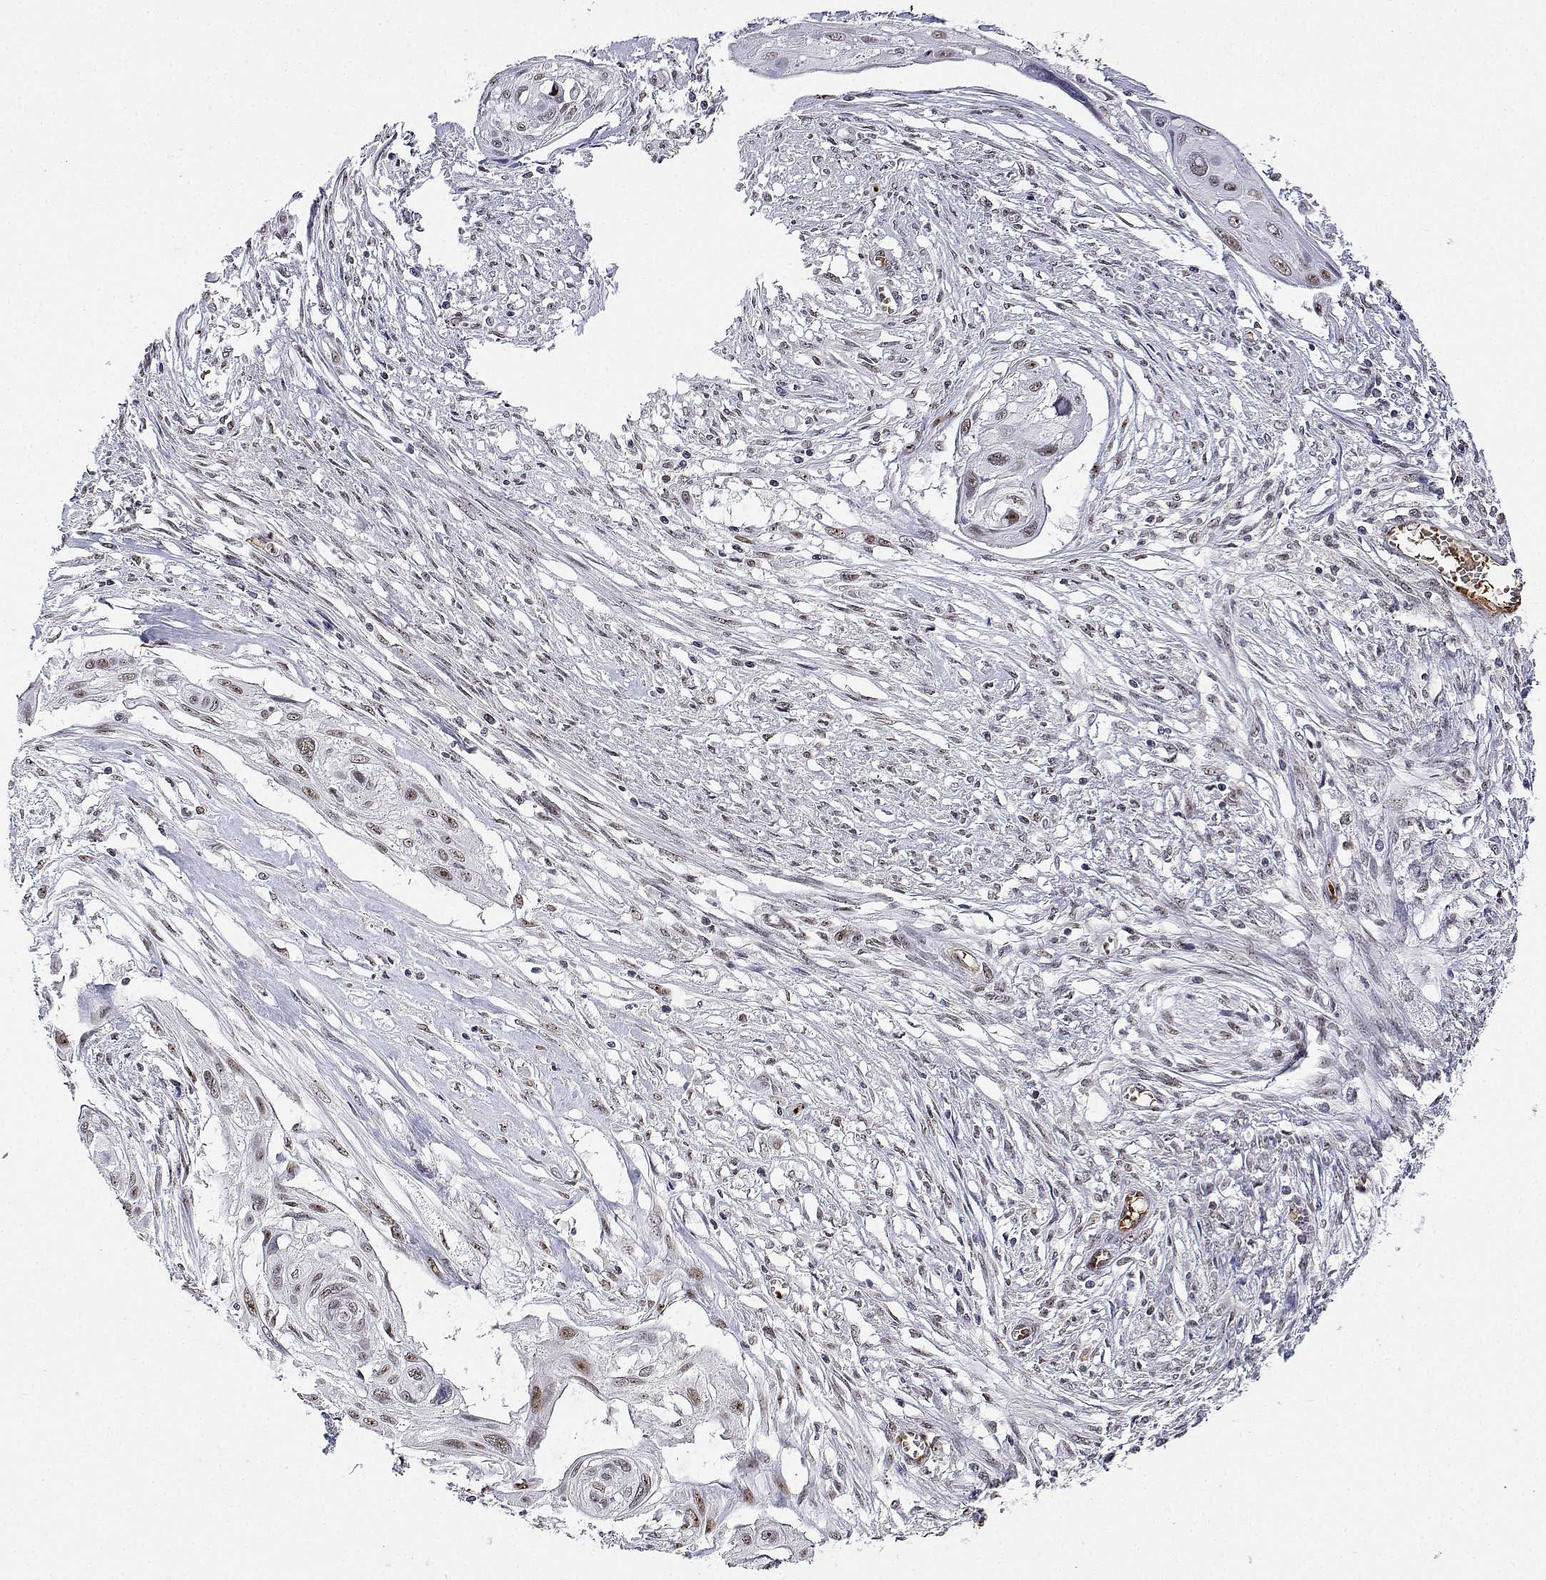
{"staining": {"intensity": "moderate", "quantity": ">75%", "location": "nuclear"}, "tissue": "cervical cancer", "cell_type": "Tumor cells", "image_type": "cancer", "snomed": [{"axis": "morphology", "description": "Squamous cell carcinoma, NOS"}, {"axis": "topography", "description": "Cervix"}], "caption": "IHC photomicrograph of cervical squamous cell carcinoma stained for a protein (brown), which exhibits medium levels of moderate nuclear positivity in about >75% of tumor cells.", "gene": "ADAR", "patient": {"sex": "female", "age": 49}}